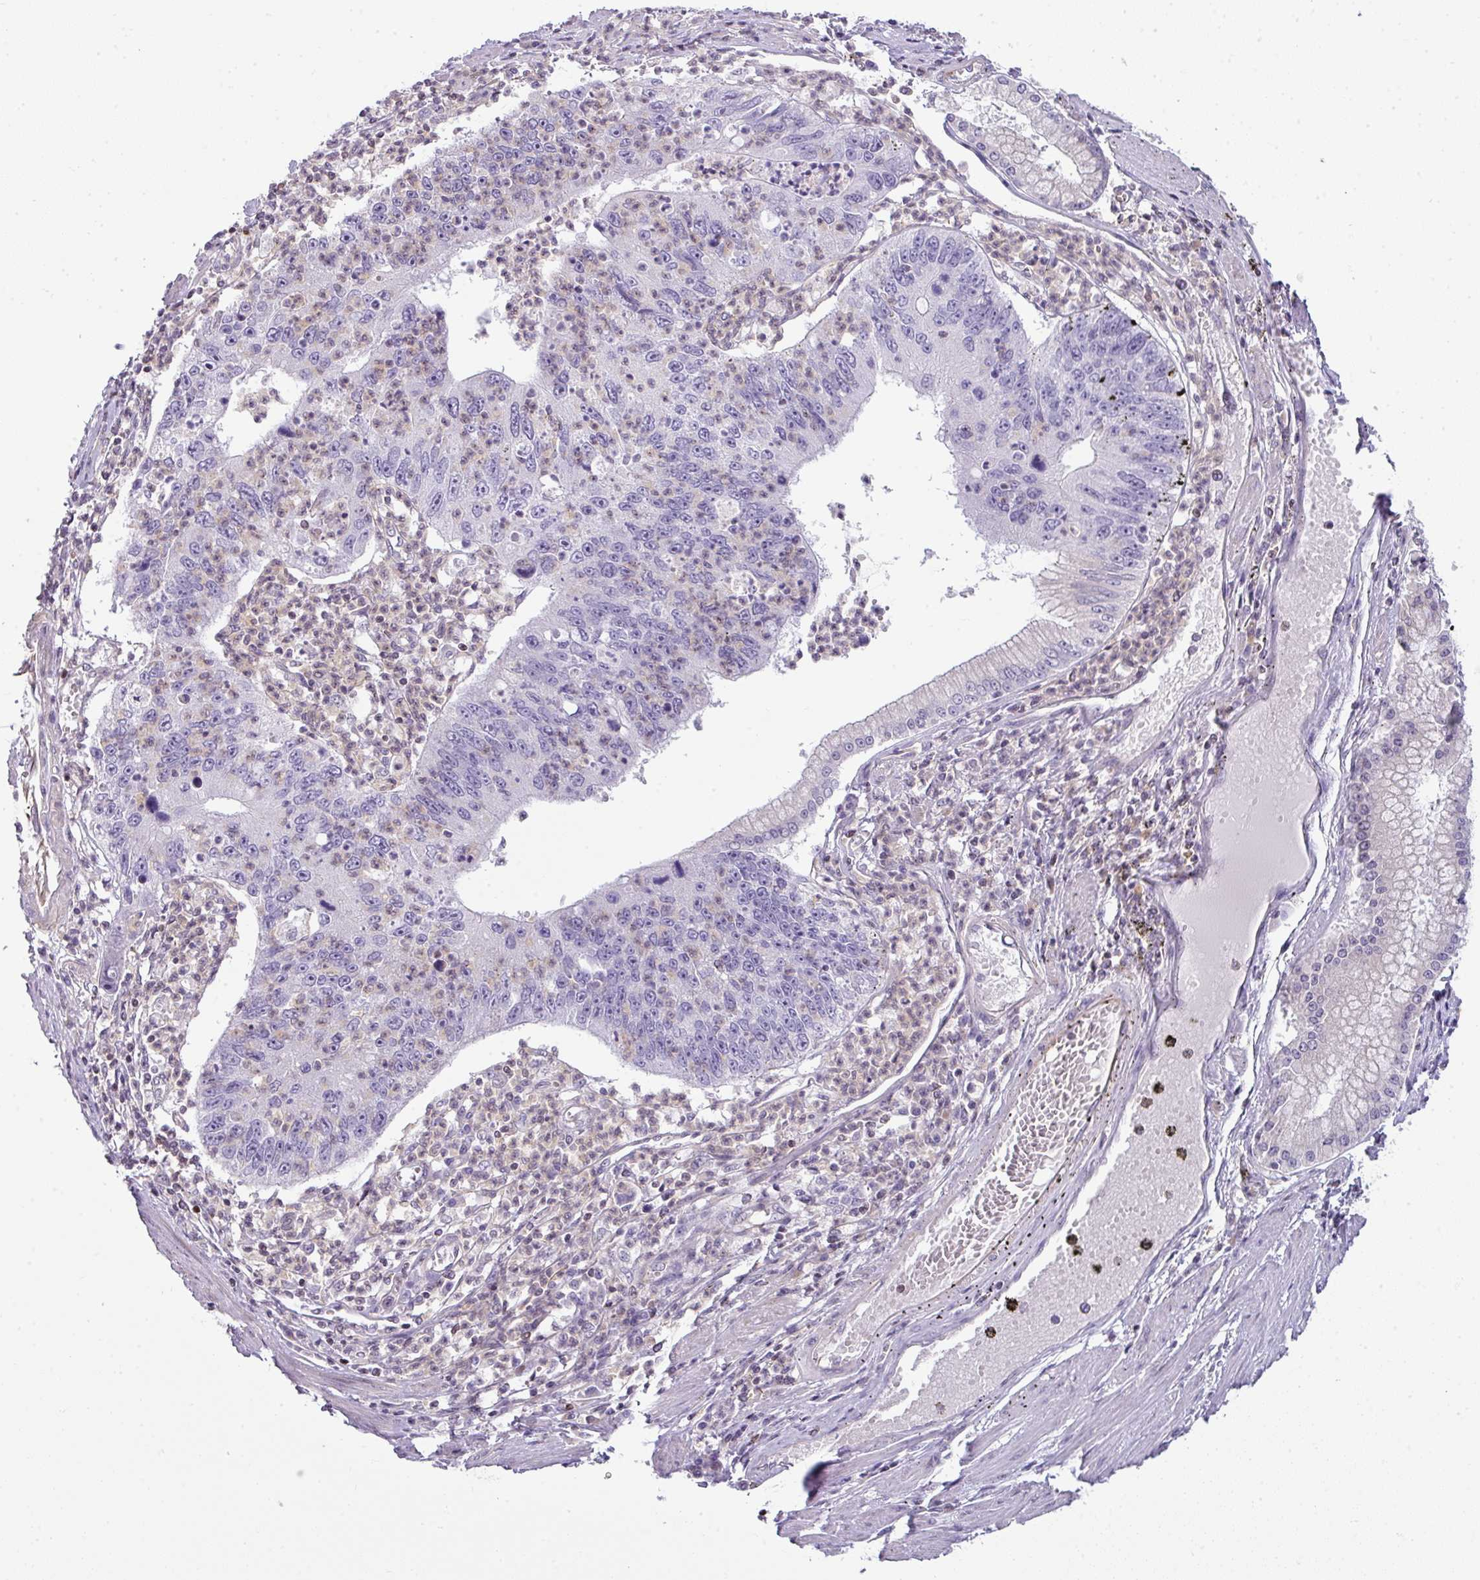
{"staining": {"intensity": "negative", "quantity": "none", "location": "none"}, "tissue": "stomach cancer", "cell_type": "Tumor cells", "image_type": "cancer", "snomed": [{"axis": "morphology", "description": "Adenocarcinoma, NOS"}, {"axis": "topography", "description": "Stomach"}], "caption": "IHC of stomach cancer (adenocarcinoma) demonstrates no positivity in tumor cells.", "gene": "STAT5A", "patient": {"sex": "male", "age": 59}}